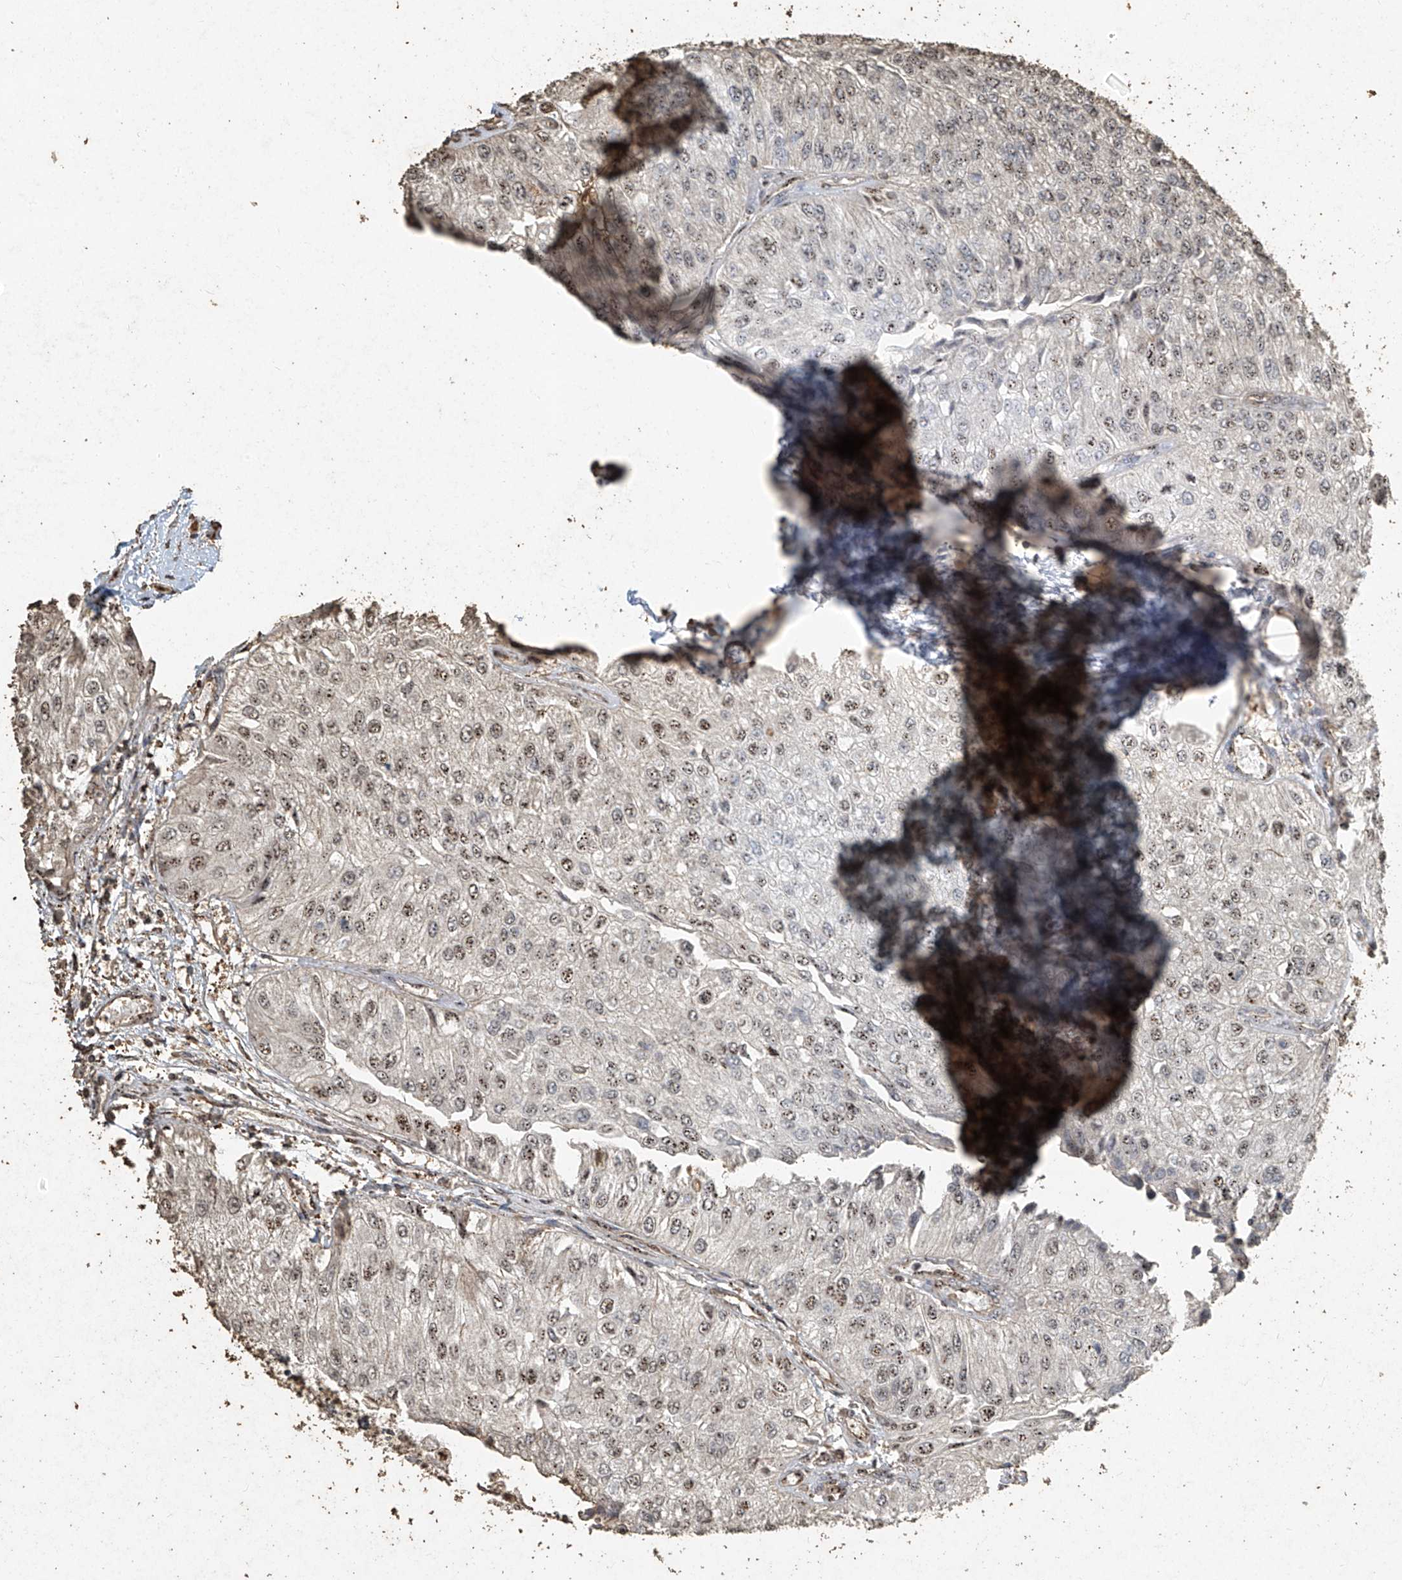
{"staining": {"intensity": "moderate", "quantity": ">75%", "location": "nuclear"}, "tissue": "urothelial cancer", "cell_type": "Tumor cells", "image_type": "cancer", "snomed": [{"axis": "morphology", "description": "Urothelial carcinoma, High grade"}, {"axis": "topography", "description": "Kidney"}, {"axis": "topography", "description": "Urinary bladder"}], "caption": "Approximately >75% of tumor cells in human urothelial carcinoma (high-grade) exhibit moderate nuclear protein staining as visualized by brown immunohistochemical staining.", "gene": "ERBB3", "patient": {"sex": "male", "age": 77}}